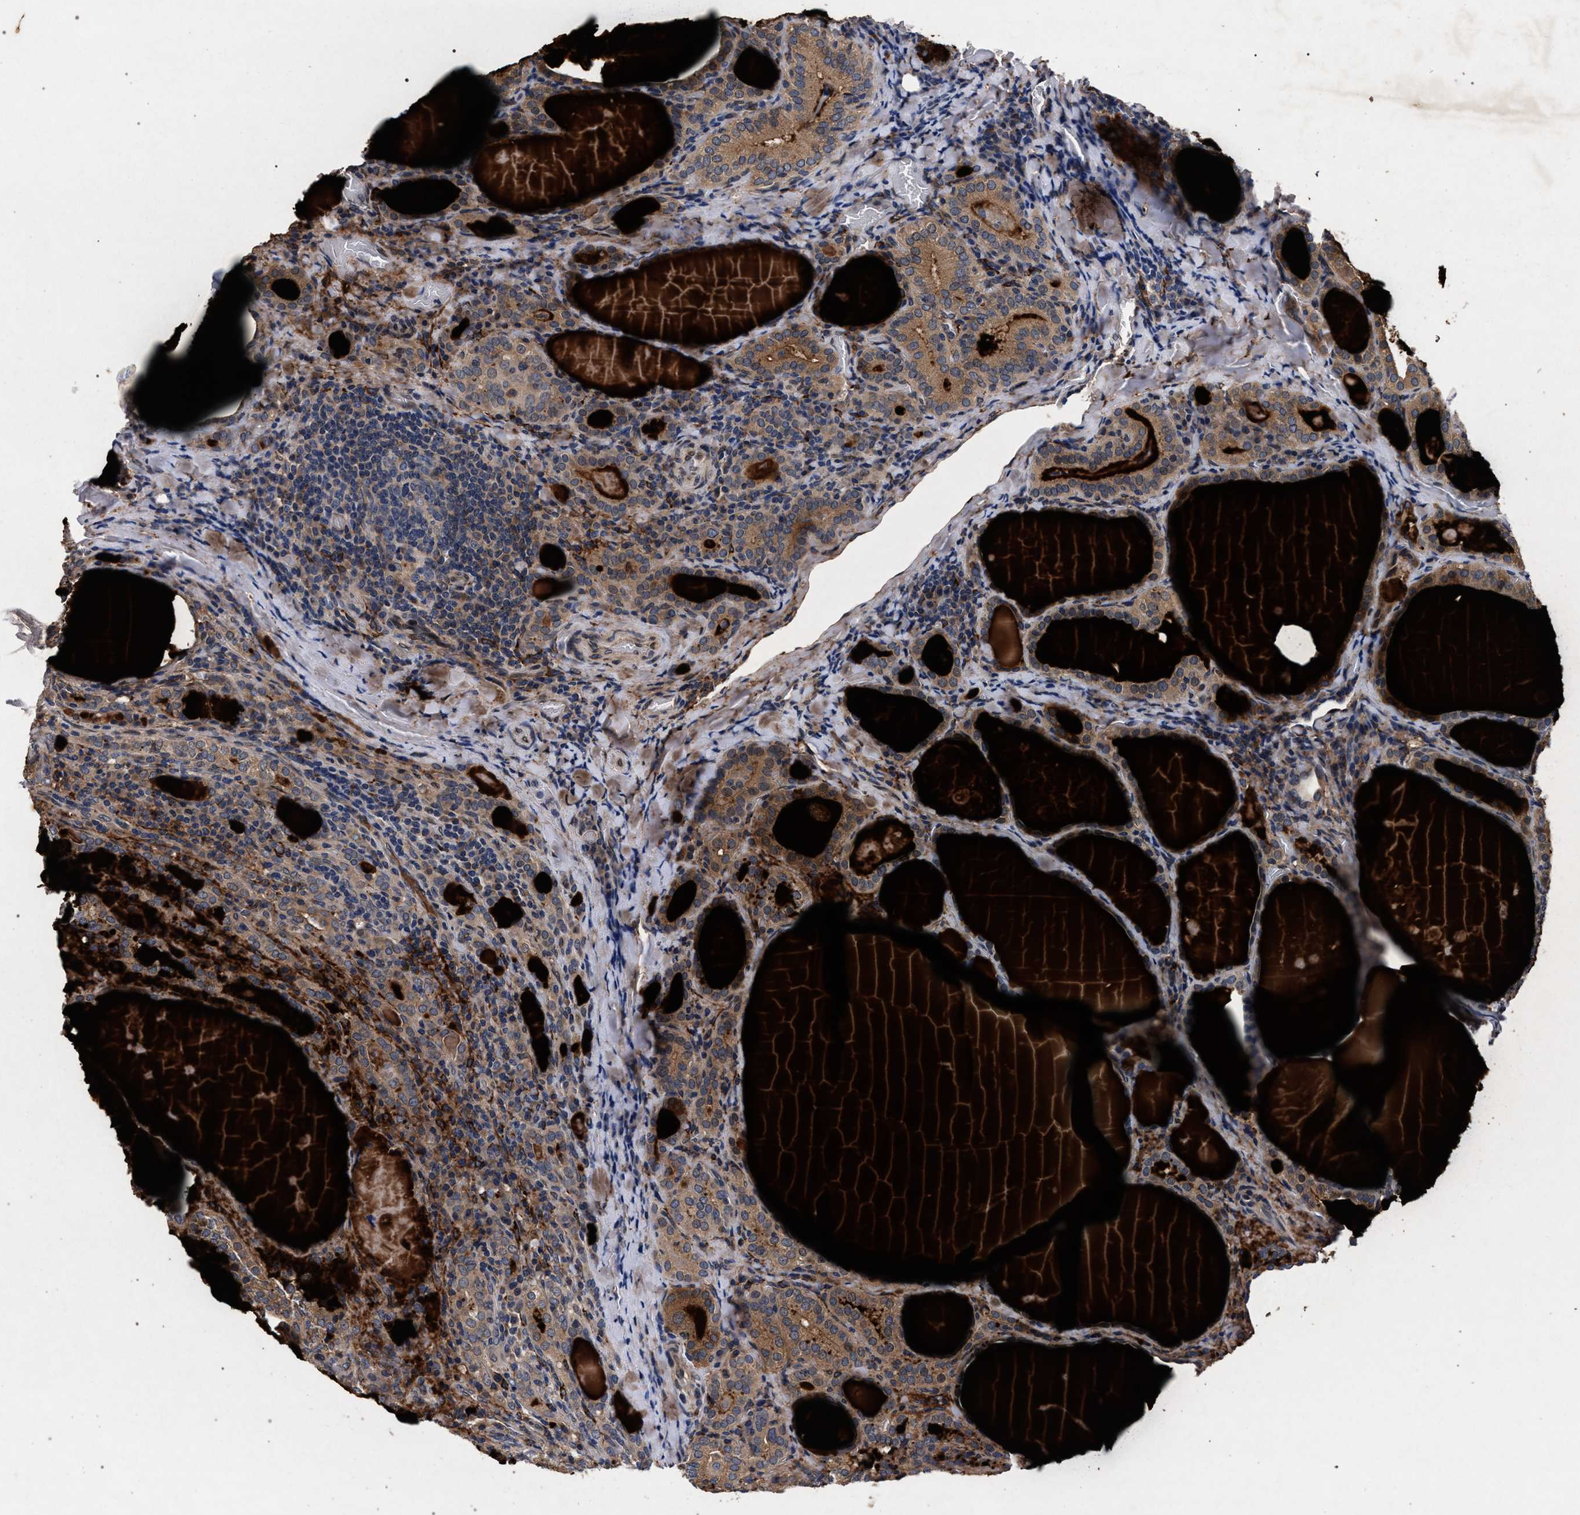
{"staining": {"intensity": "weak", "quantity": ">75%", "location": "cytoplasmic/membranous"}, "tissue": "thyroid cancer", "cell_type": "Tumor cells", "image_type": "cancer", "snomed": [{"axis": "morphology", "description": "Papillary adenocarcinoma, NOS"}, {"axis": "topography", "description": "Thyroid gland"}], "caption": "Immunohistochemical staining of papillary adenocarcinoma (thyroid) exhibits low levels of weak cytoplasmic/membranous expression in approximately >75% of tumor cells.", "gene": "NEK7", "patient": {"sex": "female", "age": 42}}